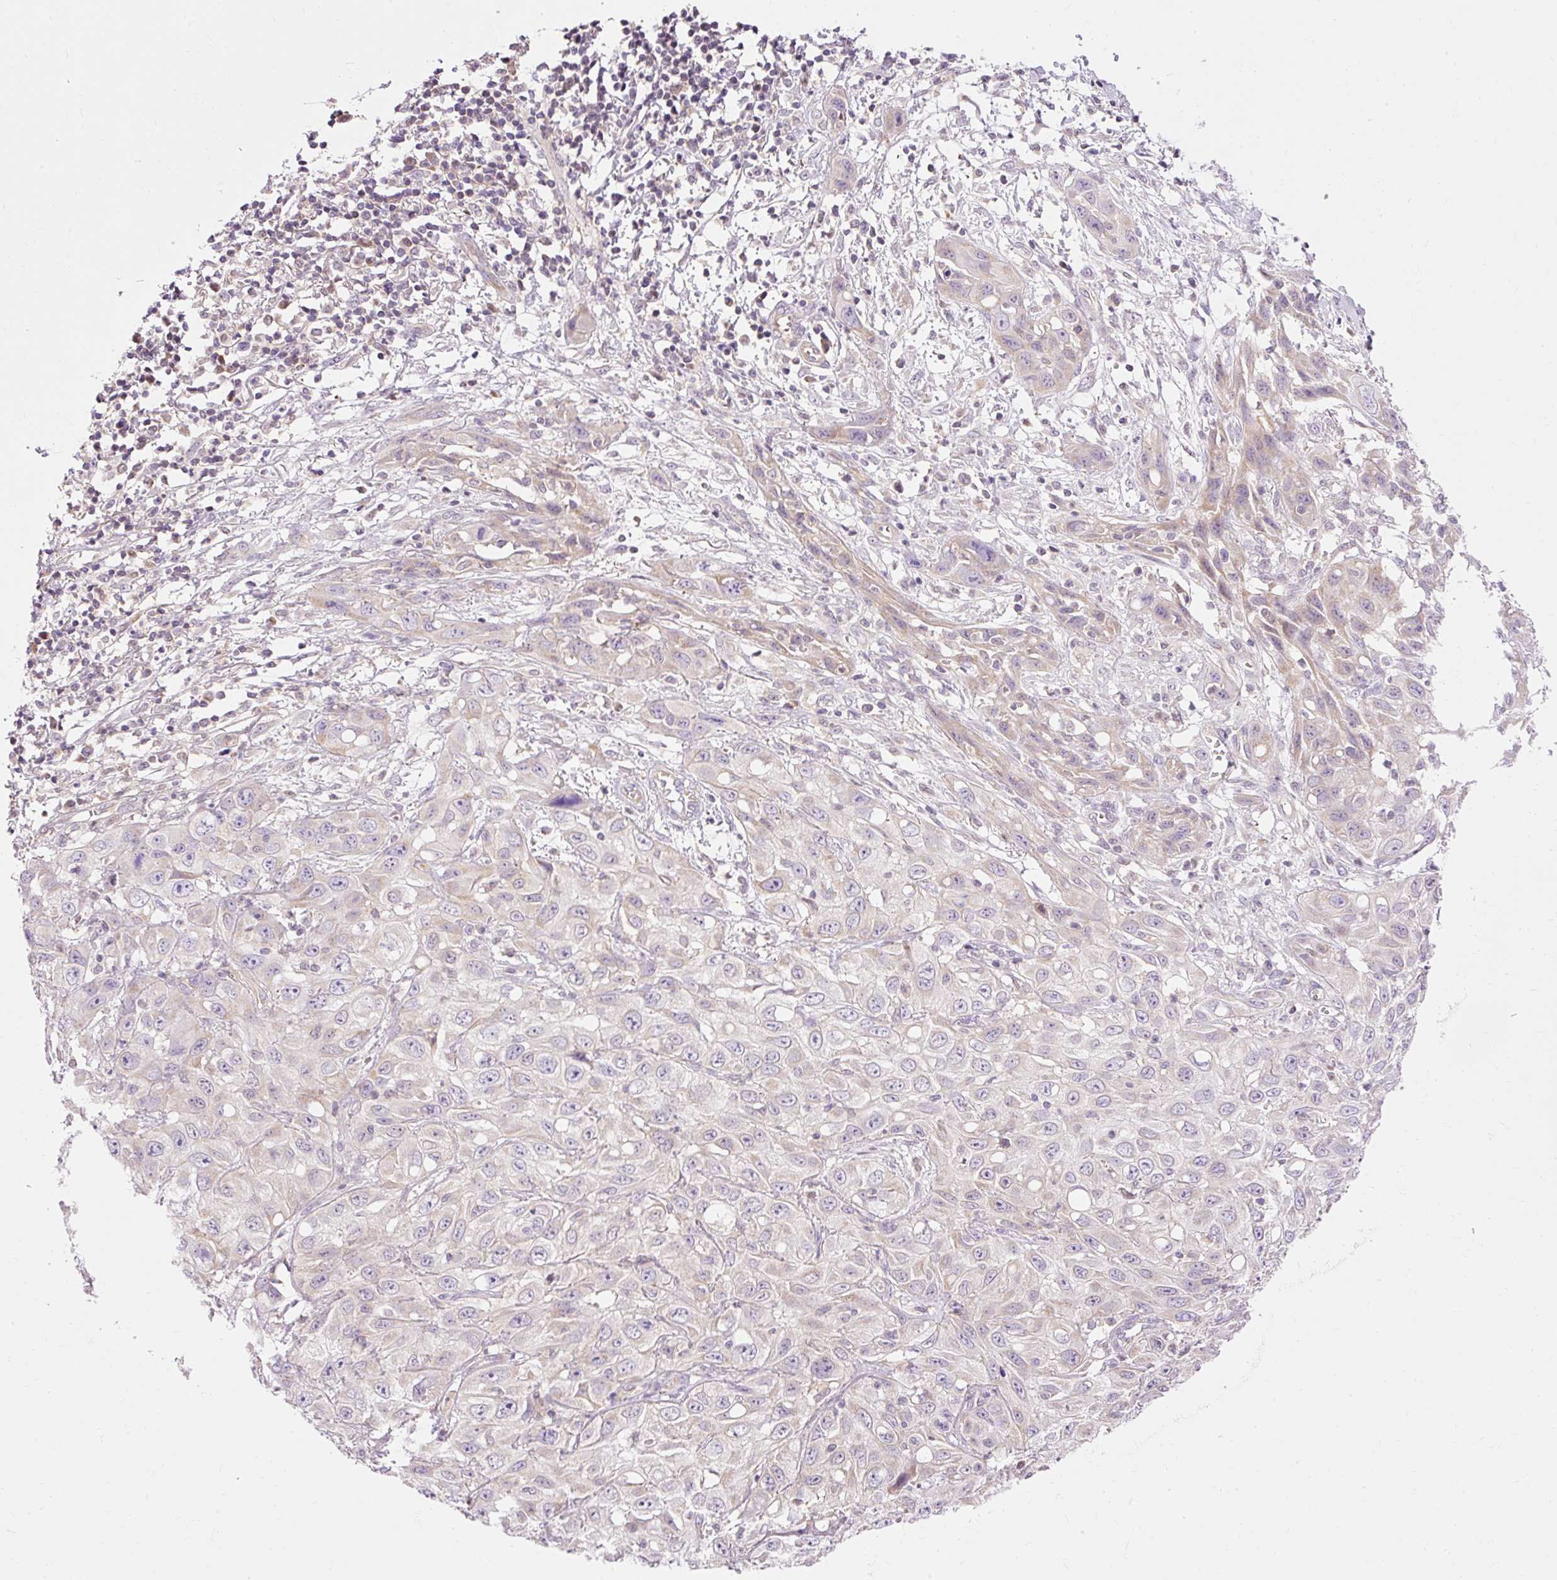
{"staining": {"intensity": "negative", "quantity": "none", "location": "none"}, "tissue": "skin cancer", "cell_type": "Tumor cells", "image_type": "cancer", "snomed": [{"axis": "morphology", "description": "Squamous cell carcinoma, NOS"}, {"axis": "topography", "description": "Skin"}, {"axis": "topography", "description": "Vulva"}], "caption": "An immunohistochemistry image of squamous cell carcinoma (skin) is shown. There is no staining in tumor cells of squamous cell carcinoma (skin).", "gene": "IMMT", "patient": {"sex": "female", "age": 71}}